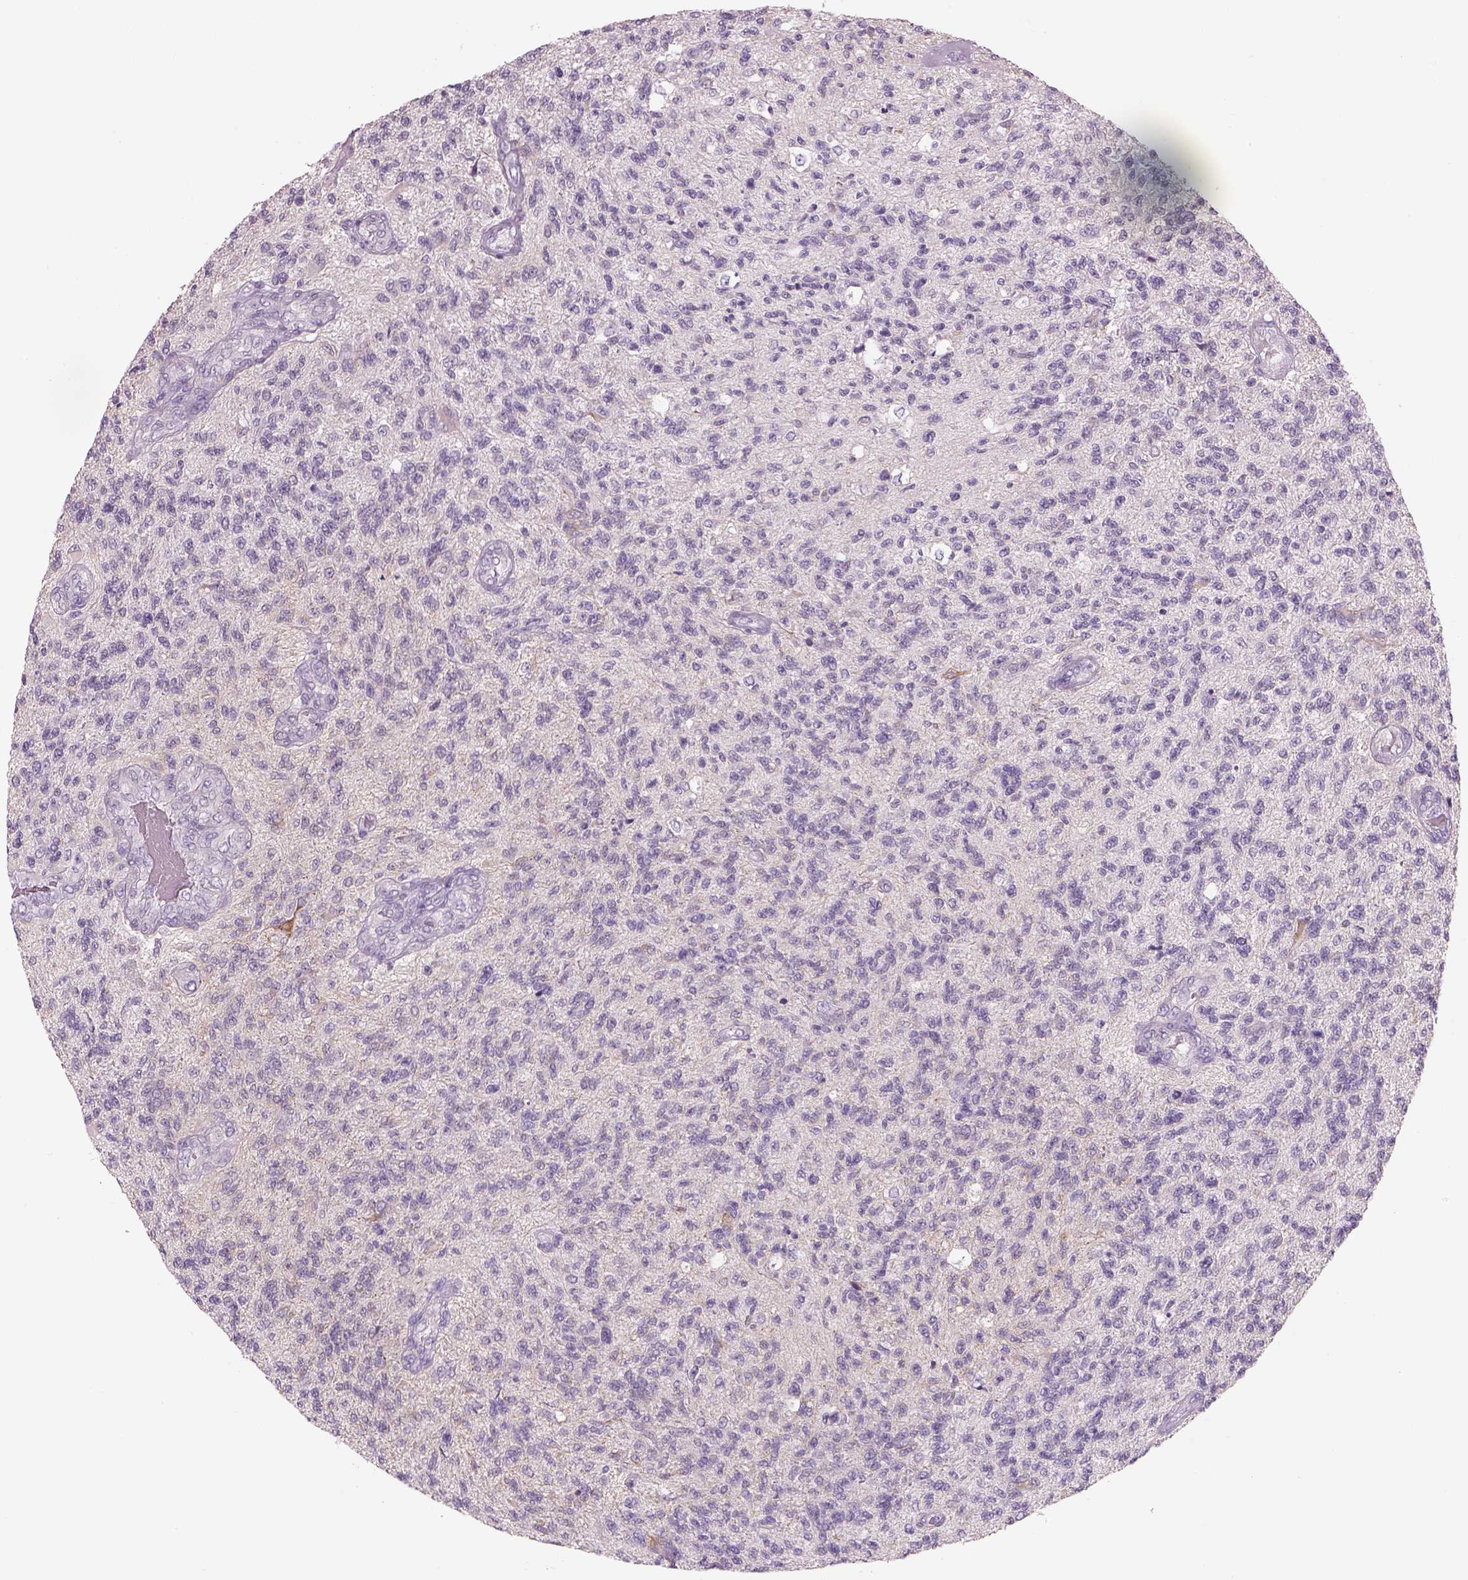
{"staining": {"intensity": "negative", "quantity": "none", "location": "none"}, "tissue": "glioma", "cell_type": "Tumor cells", "image_type": "cancer", "snomed": [{"axis": "morphology", "description": "Glioma, malignant, High grade"}, {"axis": "topography", "description": "Brain"}], "caption": "This is an immunohistochemistry (IHC) photomicrograph of malignant glioma (high-grade). There is no positivity in tumor cells.", "gene": "KCNMB4", "patient": {"sex": "male", "age": 56}}